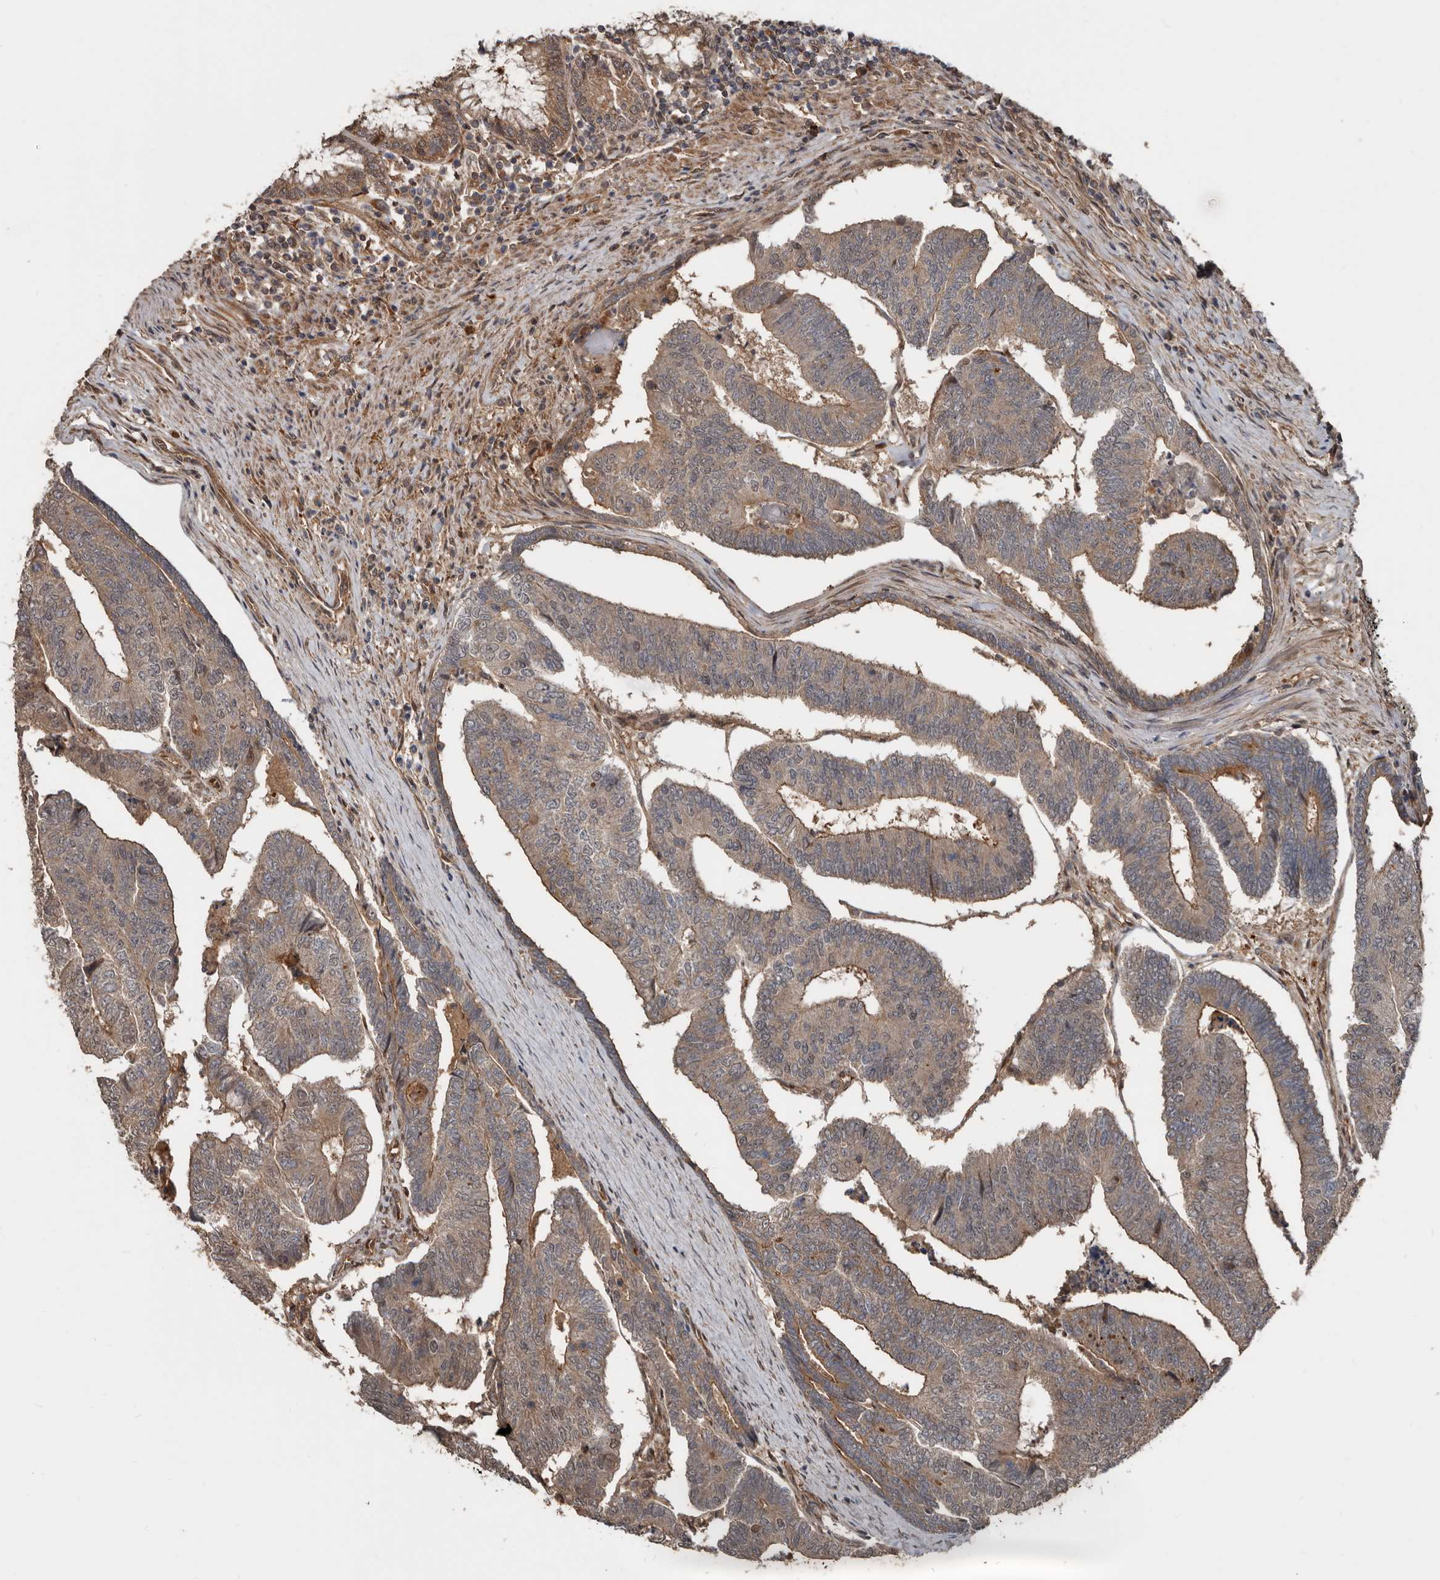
{"staining": {"intensity": "weak", "quantity": ">75%", "location": "cytoplasmic/membranous"}, "tissue": "colorectal cancer", "cell_type": "Tumor cells", "image_type": "cancer", "snomed": [{"axis": "morphology", "description": "Adenocarcinoma, NOS"}, {"axis": "topography", "description": "Colon"}], "caption": "IHC image of neoplastic tissue: colorectal cancer stained using IHC reveals low levels of weak protein expression localized specifically in the cytoplasmic/membranous of tumor cells, appearing as a cytoplasmic/membranous brown color.", "gene": "EXOC3L1", "patient": {"sex": "female", "age": 67}}